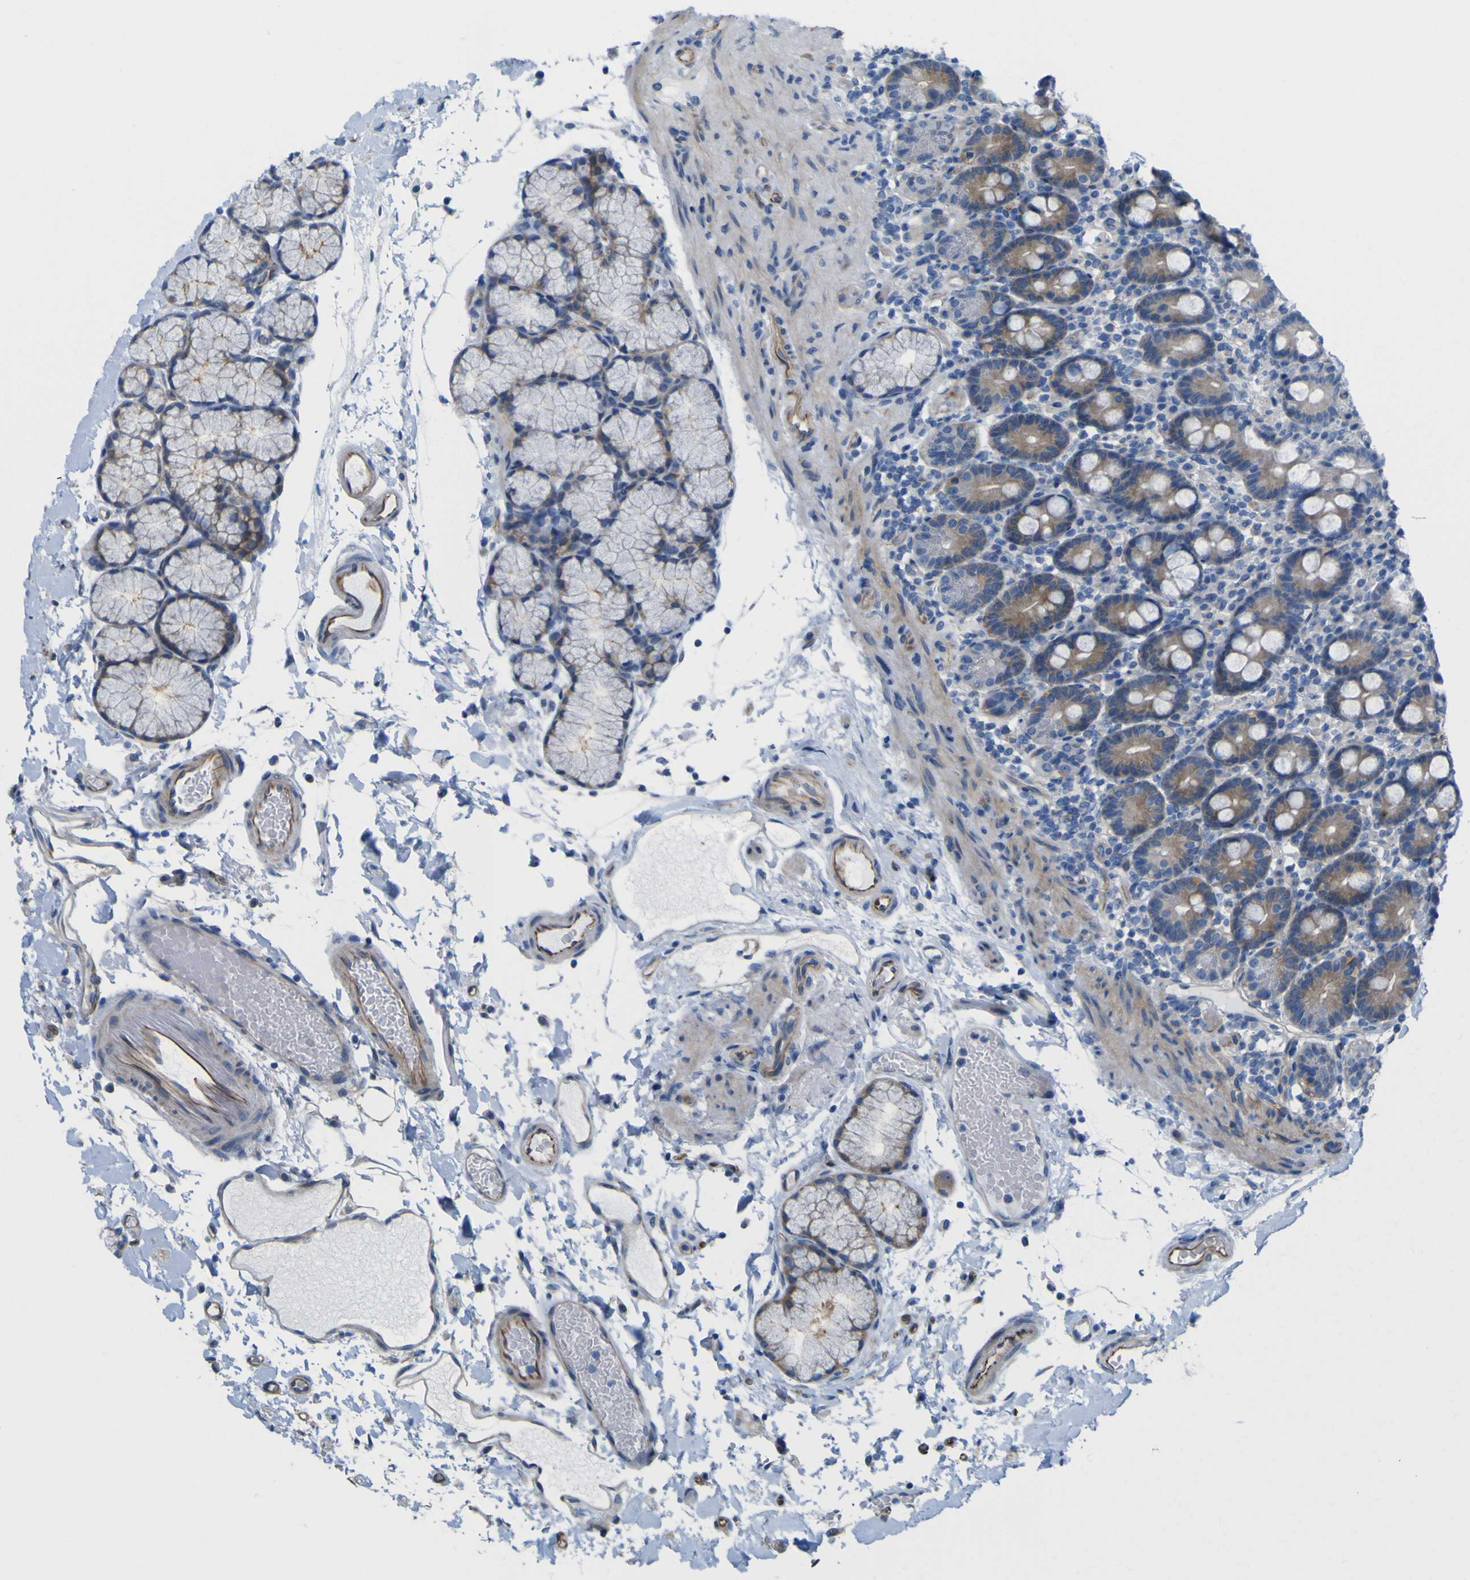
{"staining": {"intensity": "moderate", "quantity": ">75%", "location": "cytoplasmic/membranous"}, "tissue": "duodenum", "cell_type": "Glandular cells", "image_type": "normal", "snomed": [{"axis": "morphology", "description": "Normal tissue, NOS"}, {"axis": "topography", "description": "Small intestine, NOS"}], "caption": "Protein expression by immunohistochemistry exhibits moderate cytoplasmic/membranous positivity in about >75% of glandular cells in normal duodenum.", "gene": "JPH1", "patient": {"sex": "female", "age": 71}}